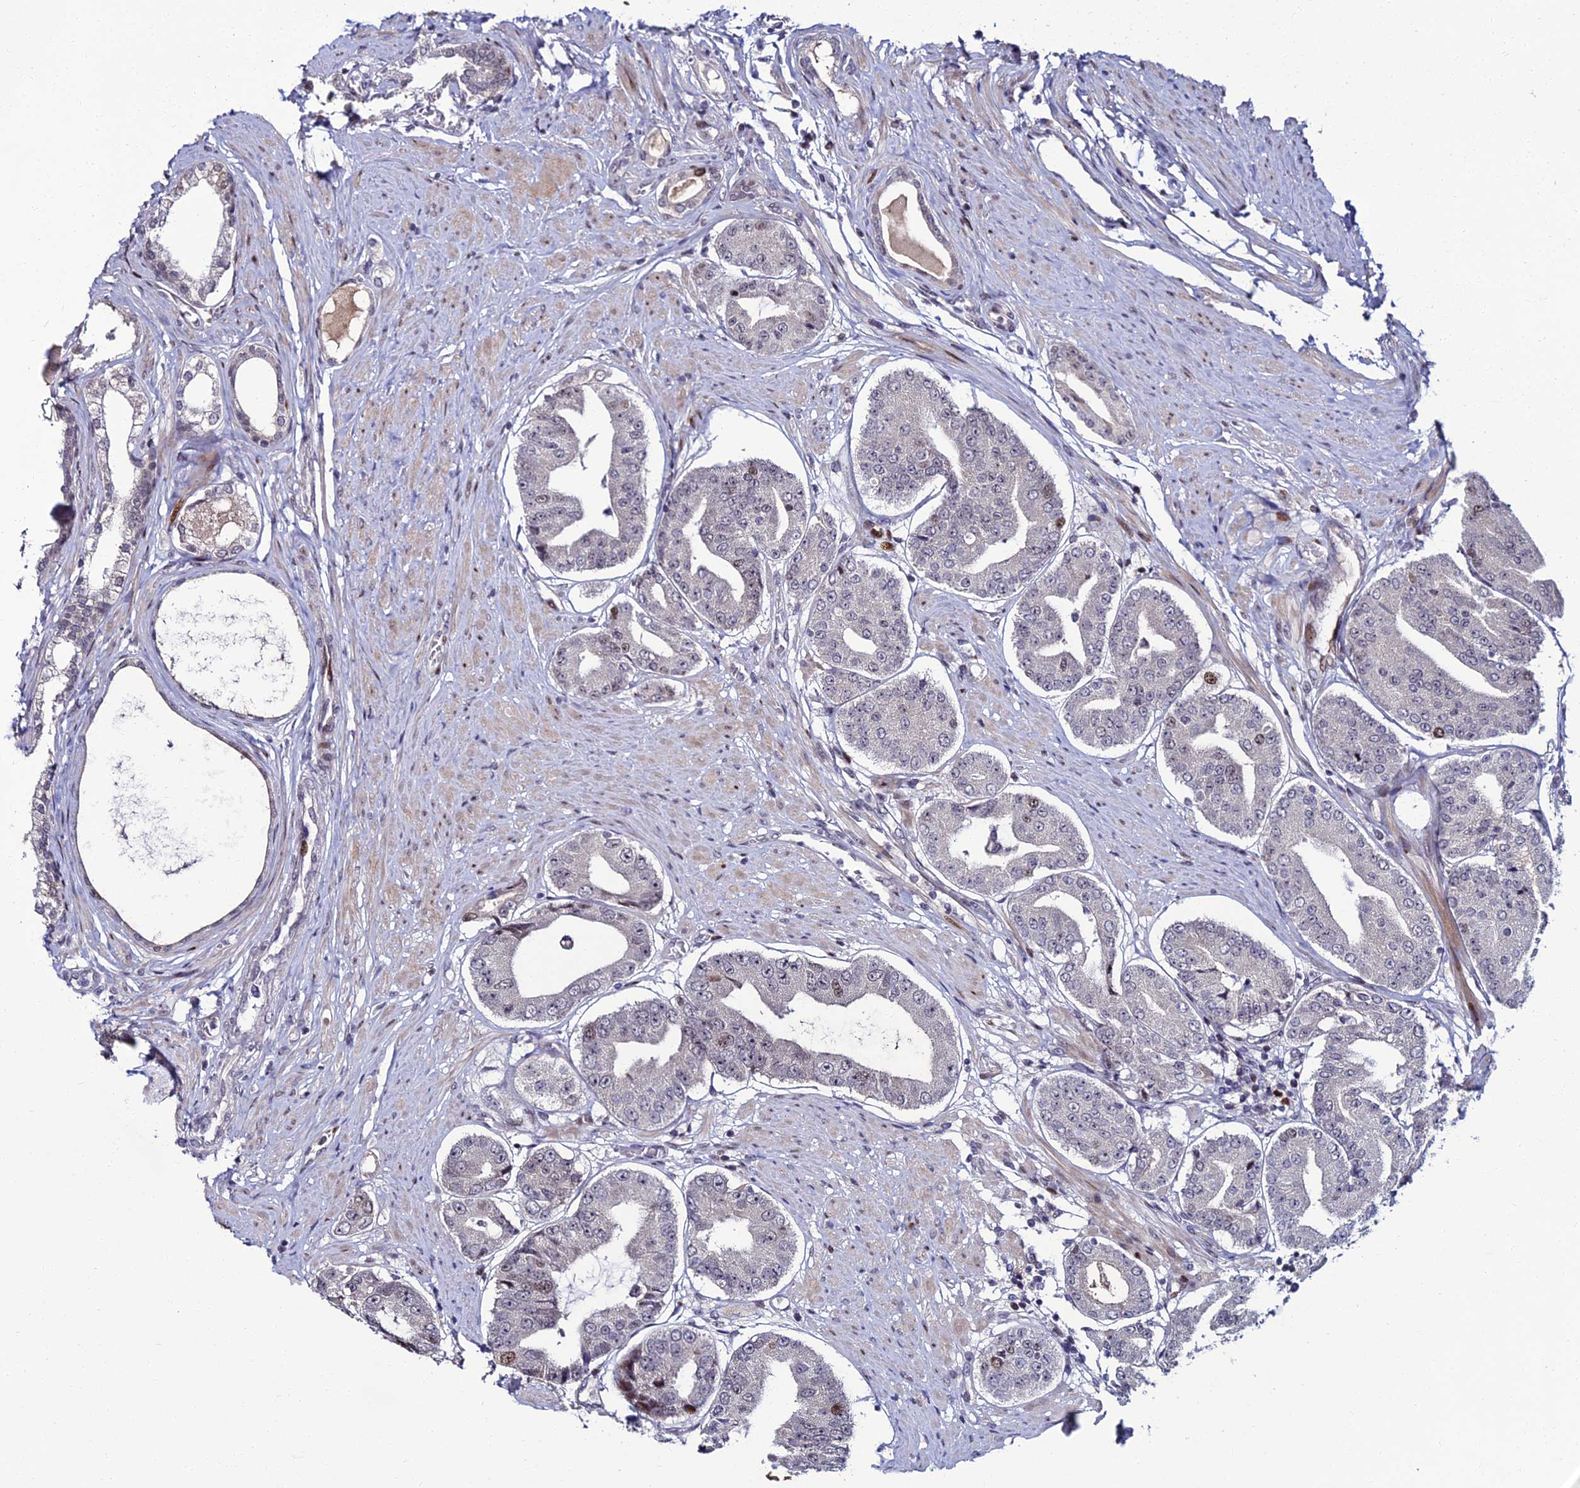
{"staining": {"intensity": "moderate", "quantity": "<25%", "location": "nuclear"}, "tissue": "prostate cancer", "cell_type": "Tumor cells", "image_type": "cancer", "snomed": [{"axis": "morphology", "description": "Adenocarcinoma, High grade"}, {"axis": "topography", "description": "Prostate"}], "caption": "Prostate cancer (adenocarcinoma (high-grade)) was stained to show a protein in brown. There is low levels of moderate nuclear expression in about <25% of tumor cells.", "gene": "TAF9B", "patient": {"sex": "male", "age": 63}}